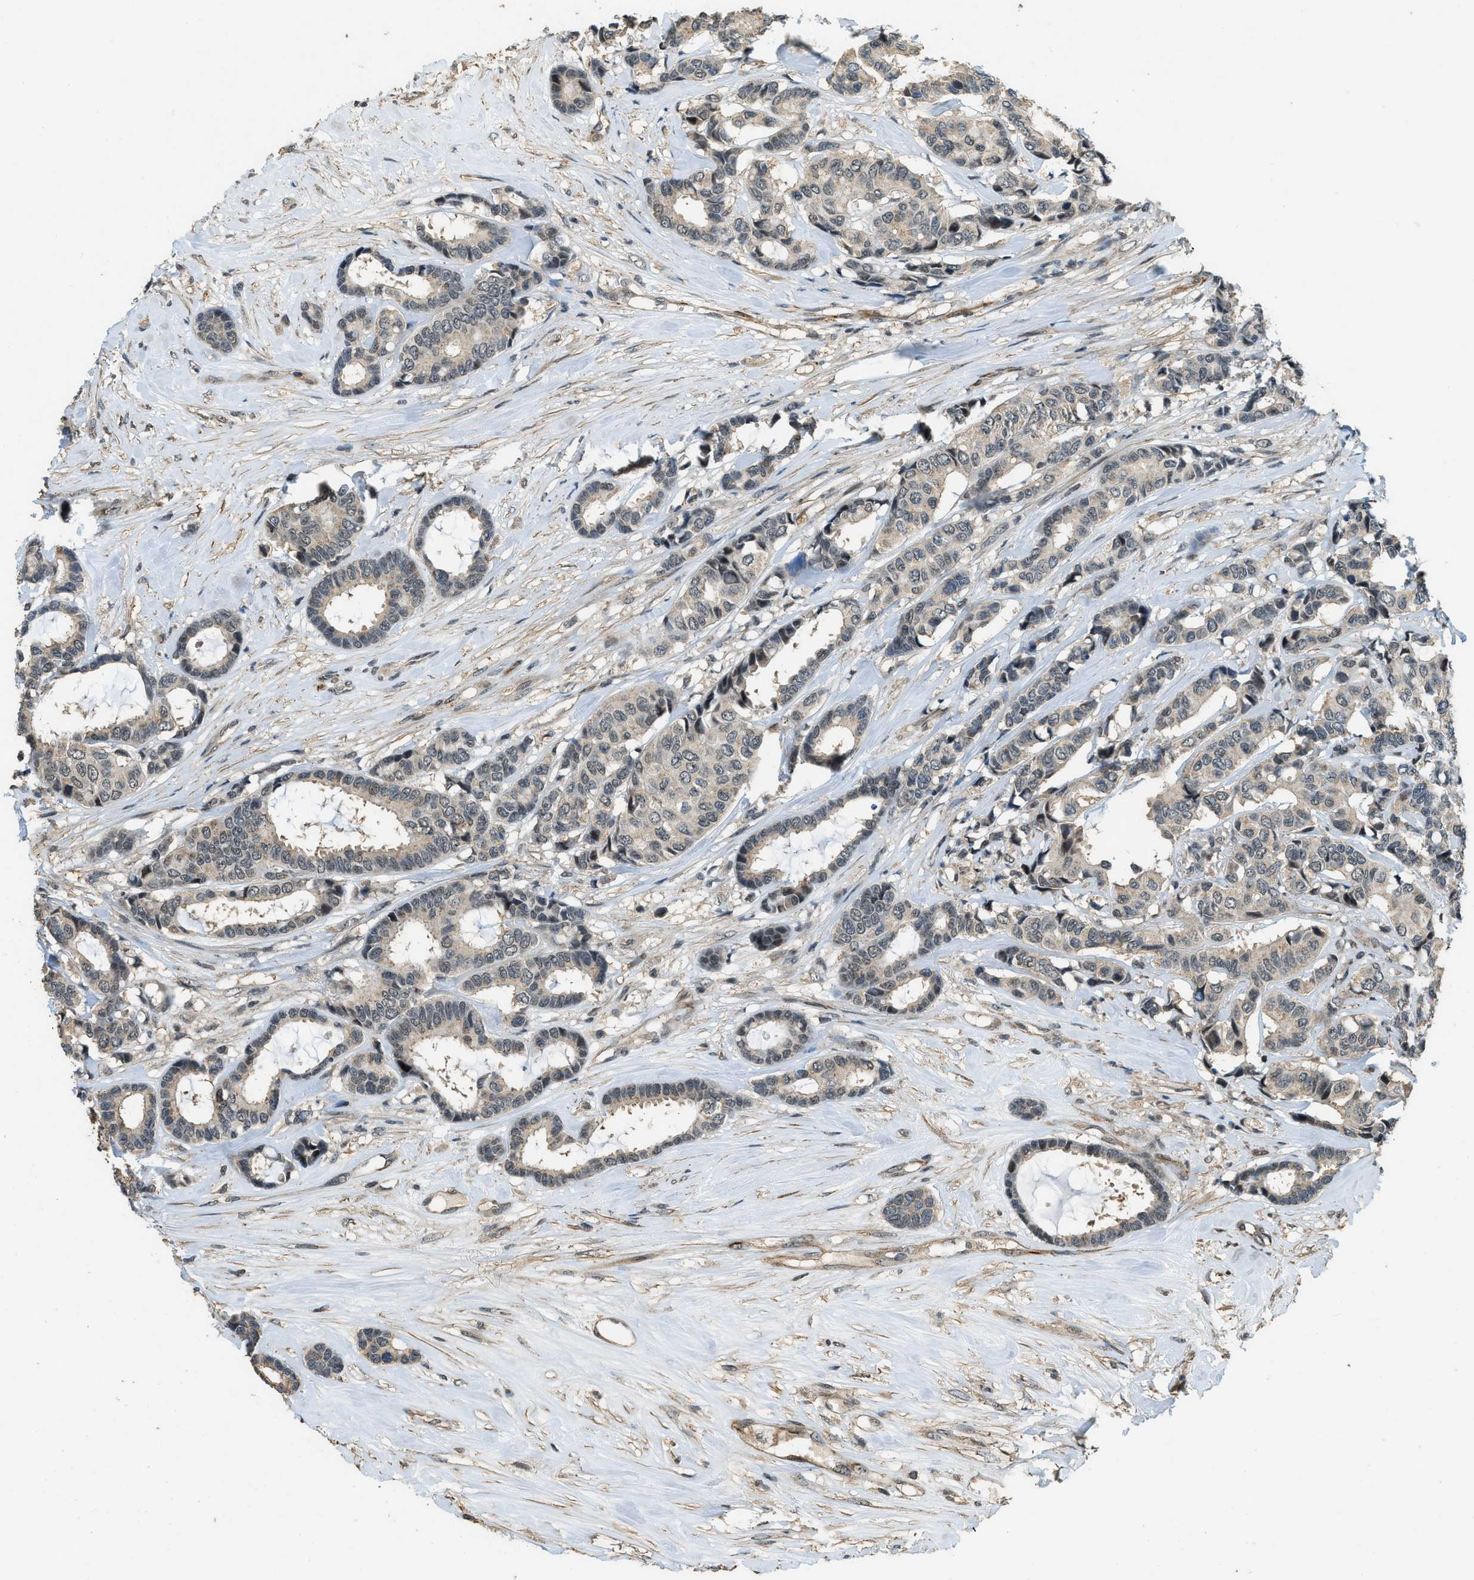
{"staining": {"intensity": "weak", "quantity": ">75%", "location": "cytoplasmic/membranous,nuclear"}, "tissue": "breast cancer", "cell_type": "Tumor cells", "image_type": "cancer", "snomed": [{"axis": "morphology", "description": "Duct carcinoma"}, {"axis": "topography", "description": "Breast"}], "caption": "Protein expression analysis of human invasive ductal carcinoma (breast) reveals weak cytoplasmic/membranous and nuclear expression in approximately >75% of tumor cells.", "gene": "MED21", "patient": {"sex": "female", "age": 87}}